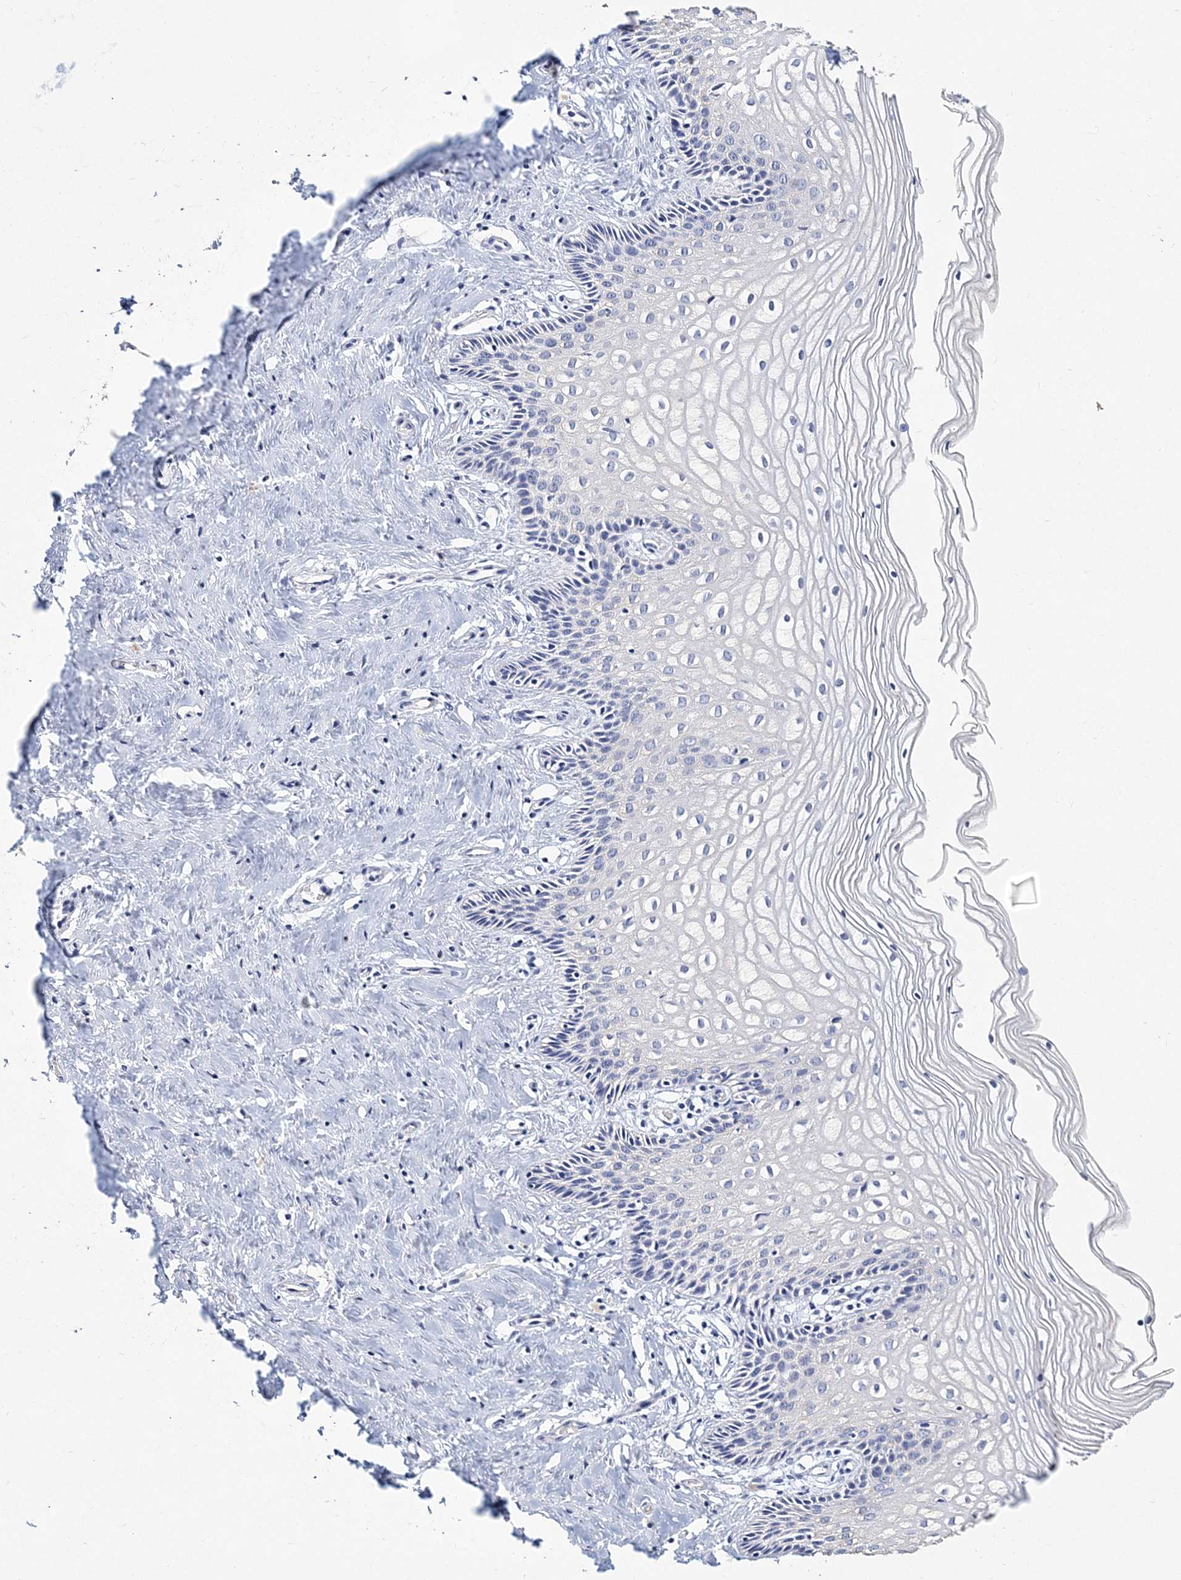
{"staining": {"intensity": "negative", "quantity": "none", "location": "none"}, "tissue": "cervix", "cell_type": "Glandular cells", "image_type": "normal", "snomed": [{"axis": "morphology", "description": "Normal tissue, NOS"}, {"axis": "topography", "description": "Cervix"}], "caption": "Immunohistochemistry (IHC) of normal cervix shows no expression in glandular cells. The staining is performed using DAB (3,3'-diaminobenzidine) brown chromogen with nuclei counter-stained in using hematoxylin.", "gene": "ITGA2B", "patient": {"sex": "female", "age": 33}}